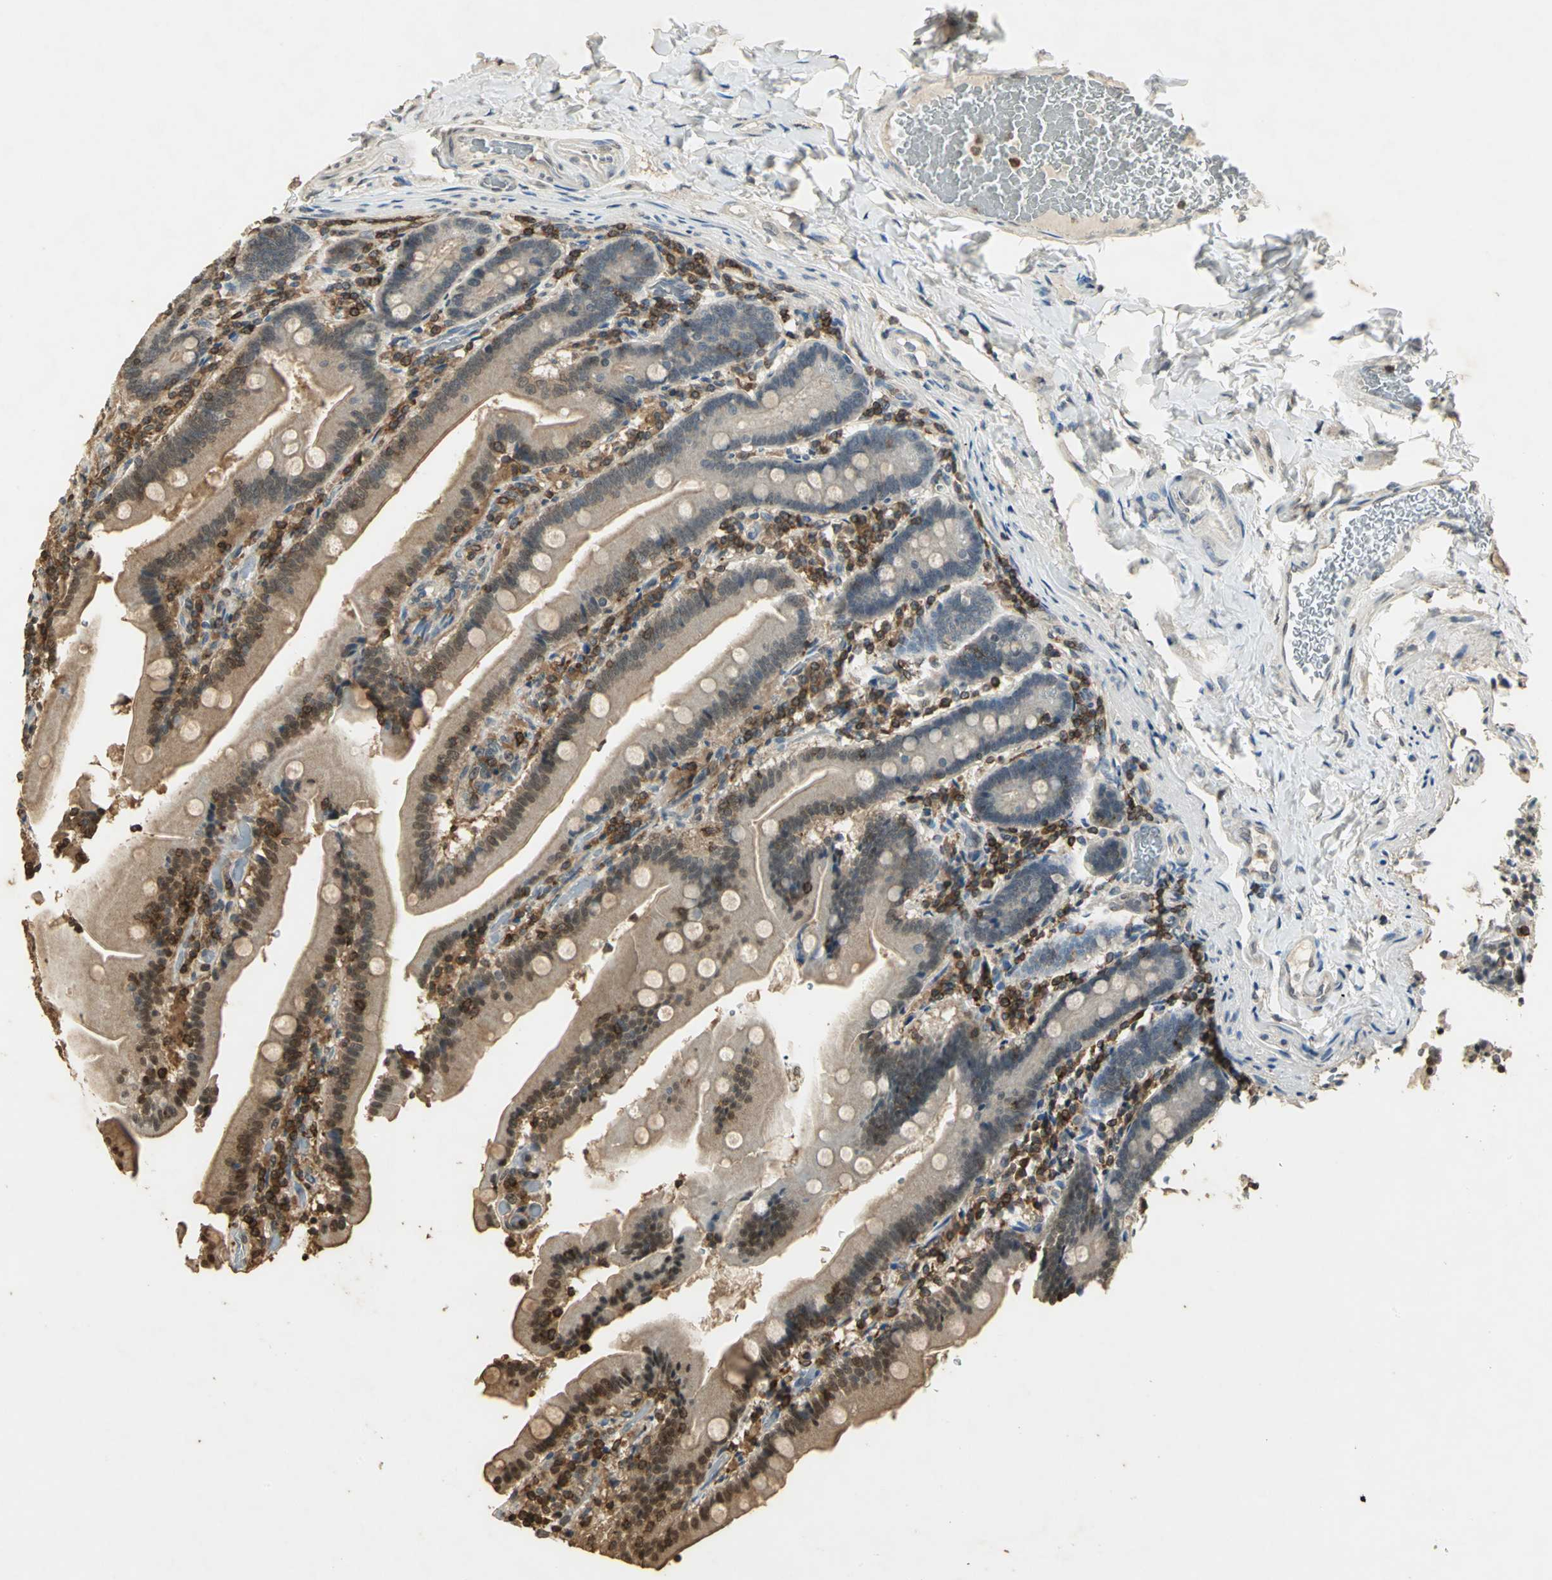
{"staining": {"intensity": "weak", "quantity": "<25%", "location": "cytoplasmic/membranous"}, "tissue": "duodenum", "cell_type": "Glandular cells", "image_type": "normal", "snomed": [{"axis": "morphology", "description": "Normal tissue, NOS"}, {"axis": "topography", "description": "Duodenum"}], "caption": "Immunohistochemistry (IHC) photomicrograph of benign duodenum: human duodenum stained with DAB displays no significant protein positivity in glandular cells.", "gene": "IL16", "patient": {"sex": "female", "age": 53}}